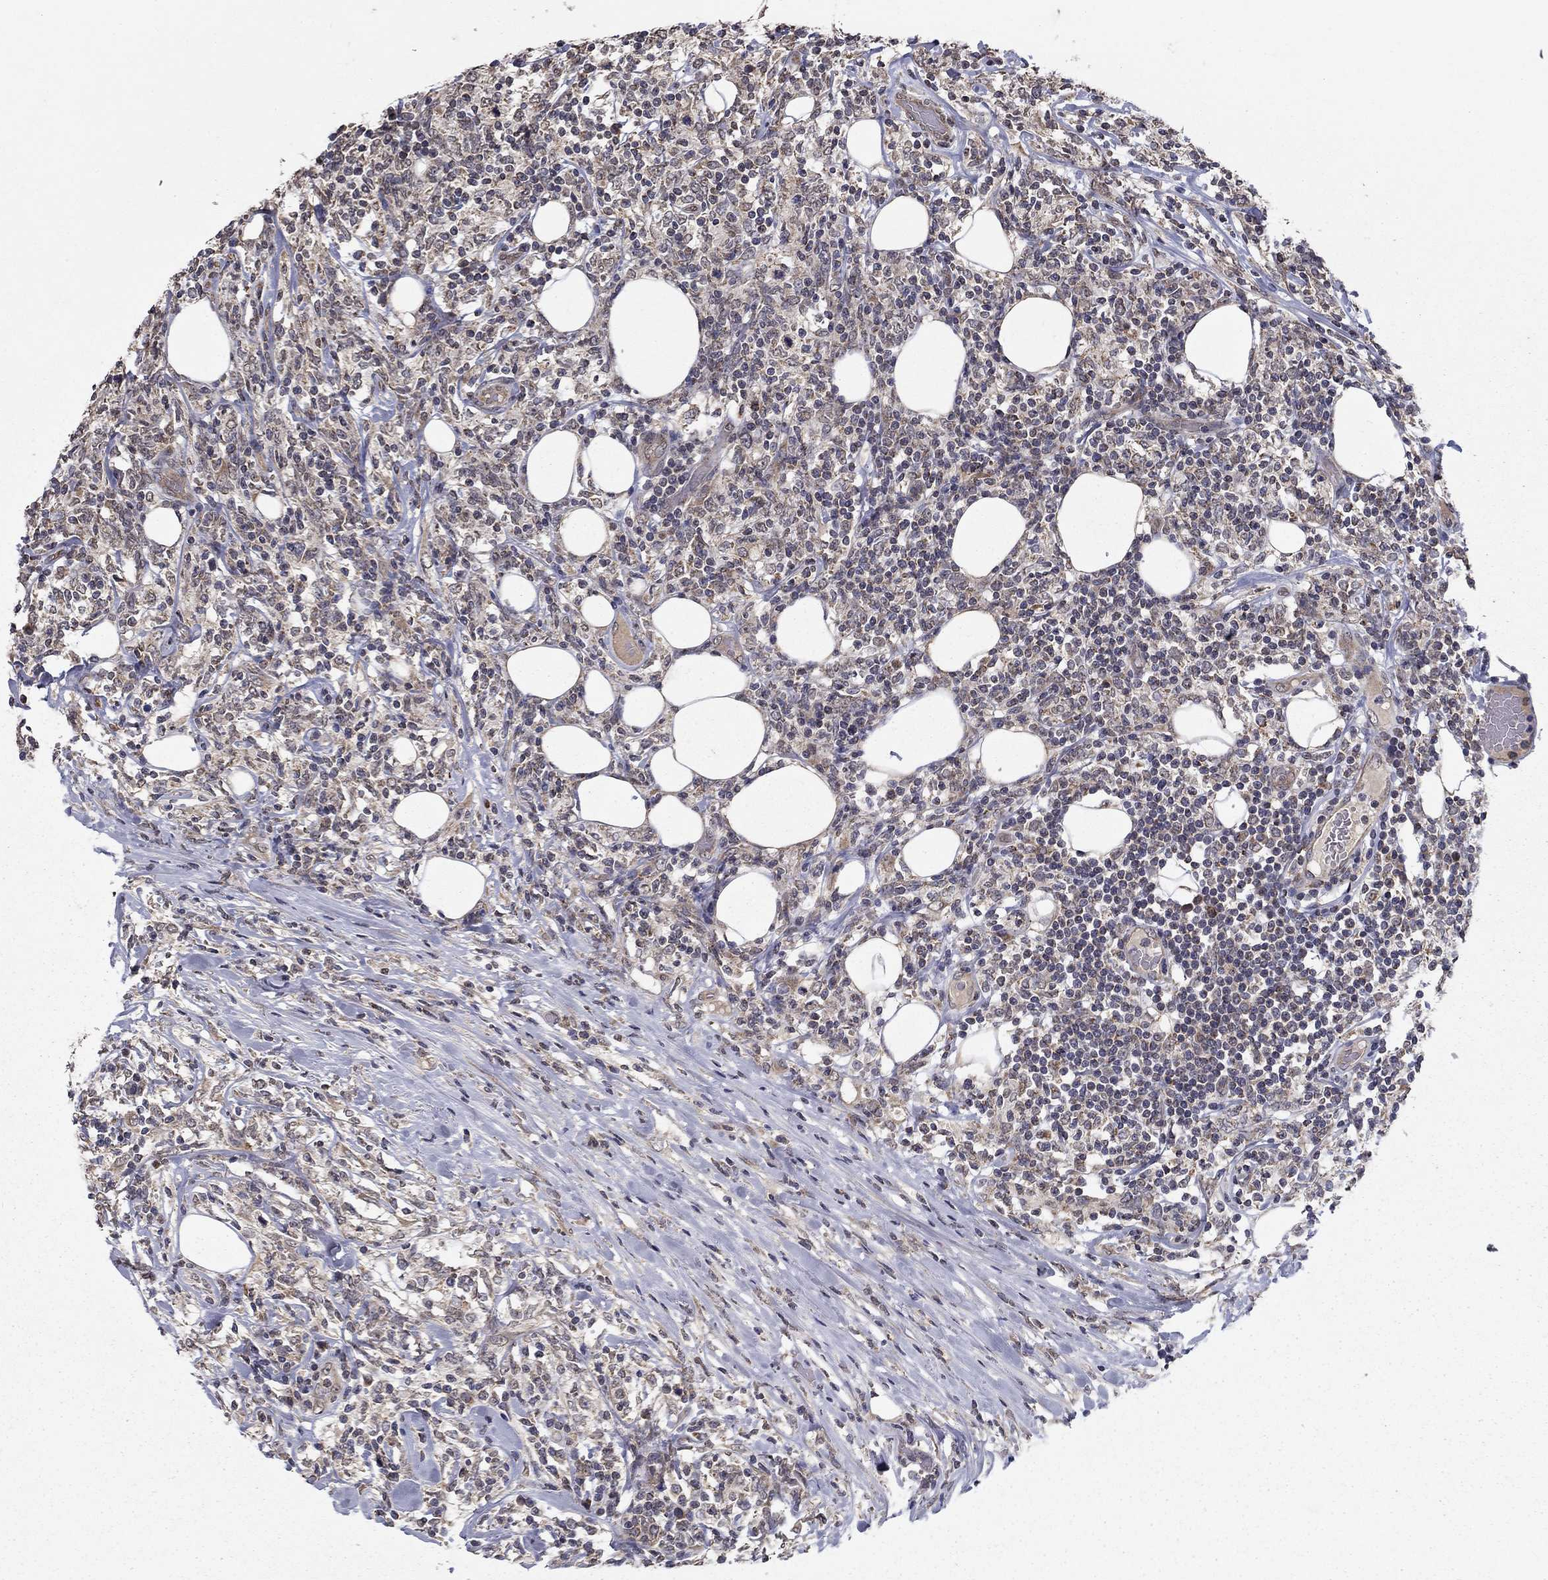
{"staining": {"intensity": "negative", "quantity": "none", "location": "none"}, "tissue": "lymphoma", "cell_type": "Tumor cells", "image_type": "cancer", "snomed": [{"axis": "morphology", "description": "Malignant lymphoma, non-Hodgkin's type, High grade"}, {"axis": "topography", "description": "Lymph node"}], "caption": "Tumor cells show no significant protein positivity in malignant lymphoma, non-Hodgkin's type (high-grade). (Immunohistochemistry (ihc), brightfield microscopy, high magnification).", "gene": "SLC2A13", "patient": {"sex": "female", "age": 84}}